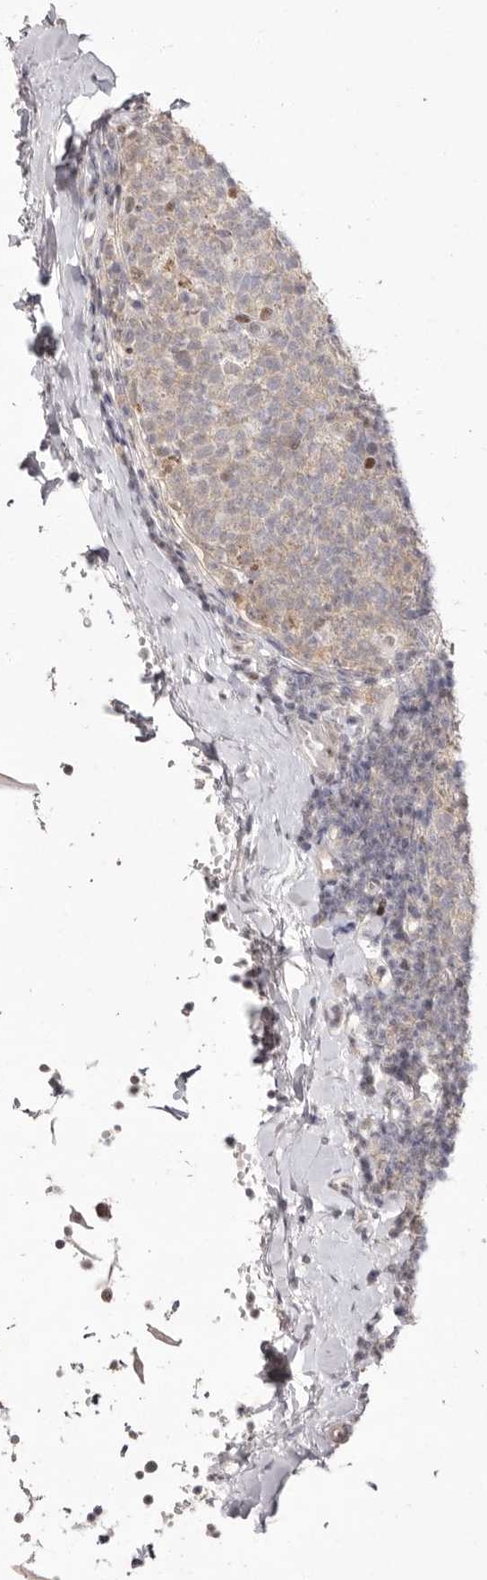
{"staining": {"intensity": "weak", "quantity": "<25%", "location": "cytoplasmic/membranous,nuclear"}, "tissue": "tonsil", "cell_type": "Non-germinal center cells", "image_type": "normal", "snomed": [{"axis": "morphology", "description": "Normal tissue, NOS"}, {"axis": "topography", "description": "Tonsil"}], "caption": "Photomicrograph shows no protein positivity in non-germinal center cells of normal tonsil.", "gene": "TADA1", "patient": {"sex": "female", "age": 19}}